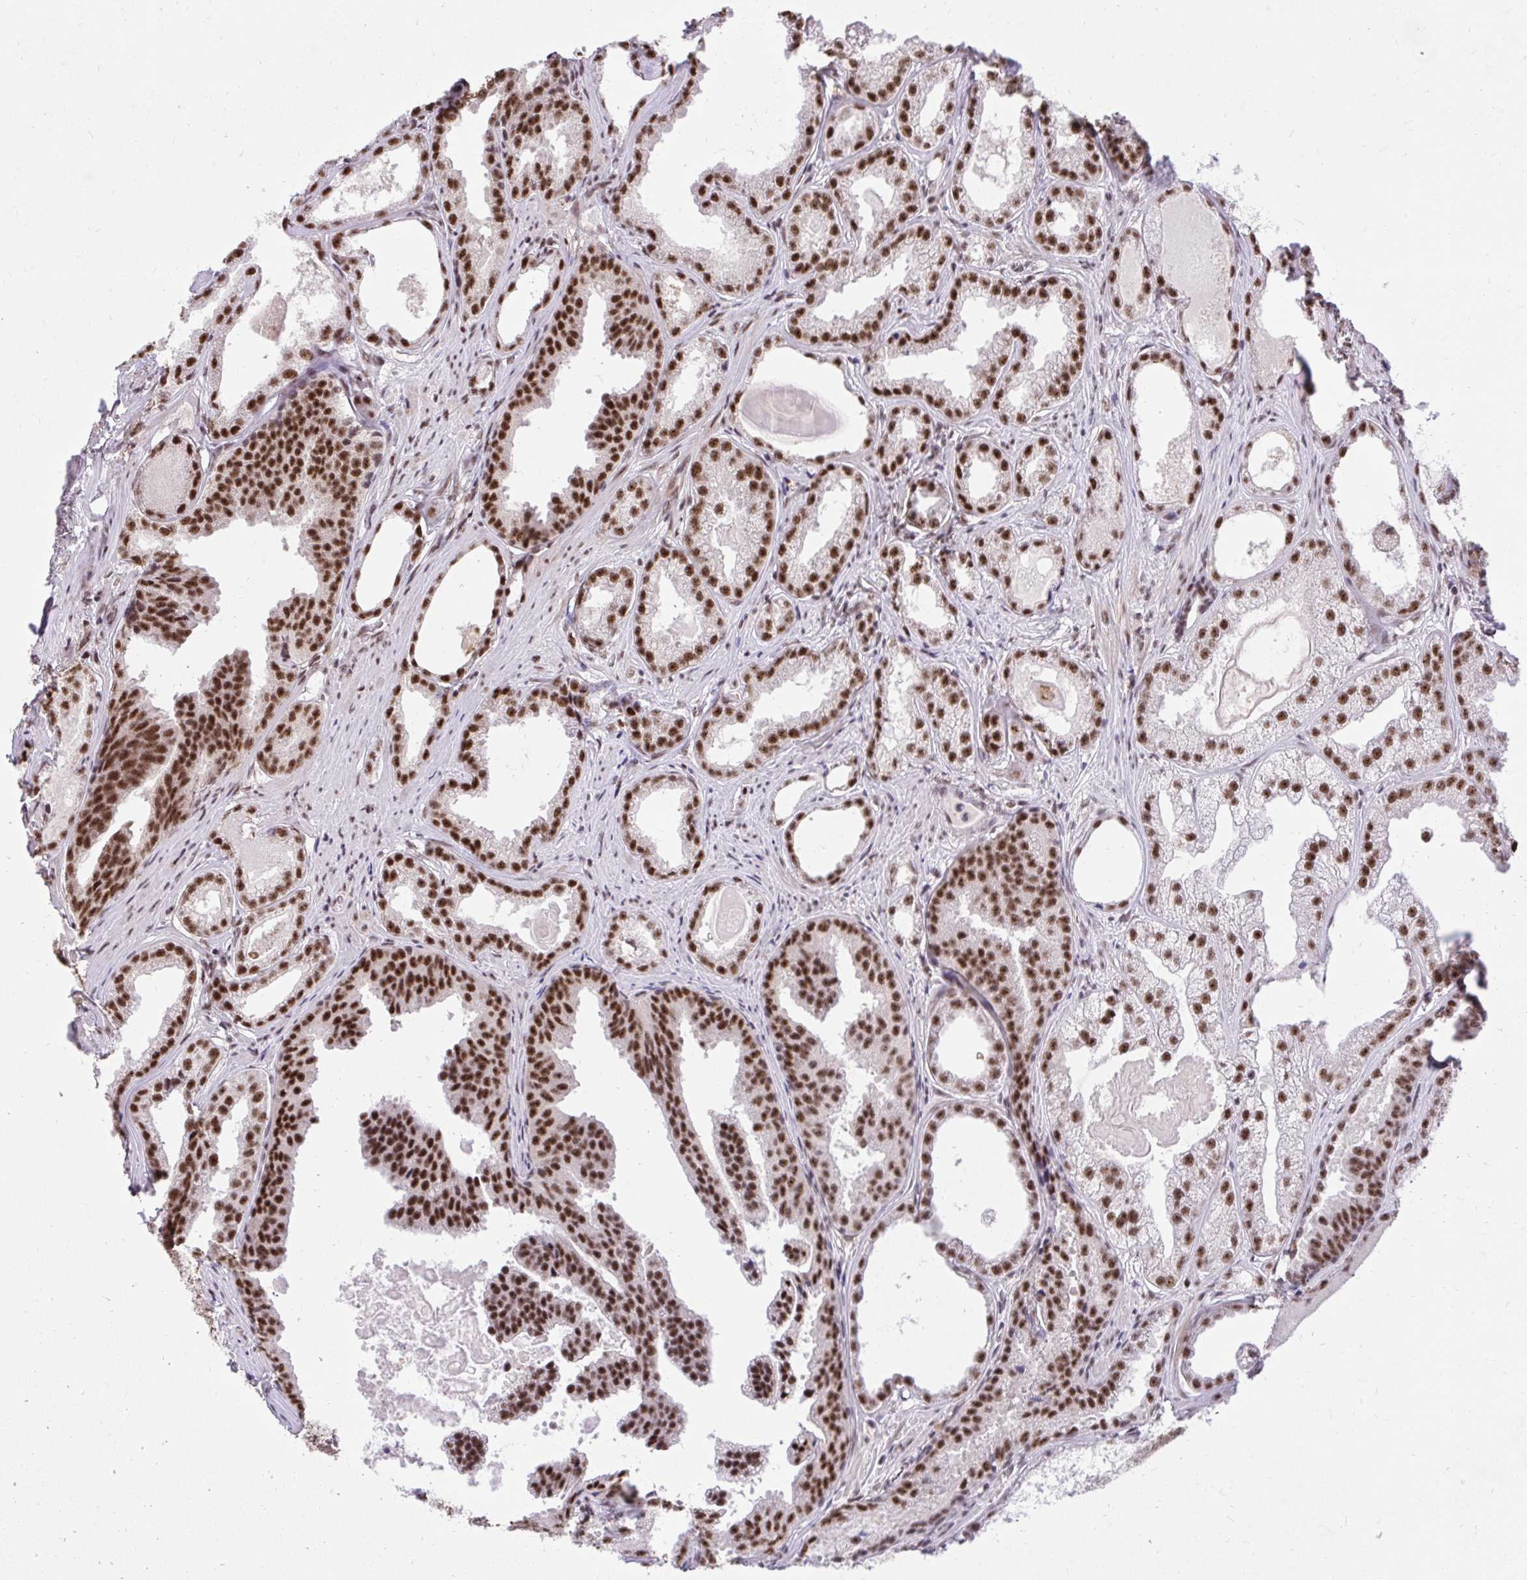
{"staining": {"intensity": "strong", "quantity": ">75%", "location": "nuclear"}, "tissue": "prostate cancer", "cell_type": "Tumor cells", "image_type": "cancer", "snomed": [{"axis": "morphology", "description": "Adenocarcinoma, Low grade"}, {"axis": "topography", "description": "Prostate"}], "caption": "Prostate cancer (adenocarcinoma (low-grade)) was stained to show a protein in brown. There is high levels of strong nuclear staining in approximately >75% of tumor cells.", "gene": "SYNE4", "patient": {"sex": "male", "age": 65}}